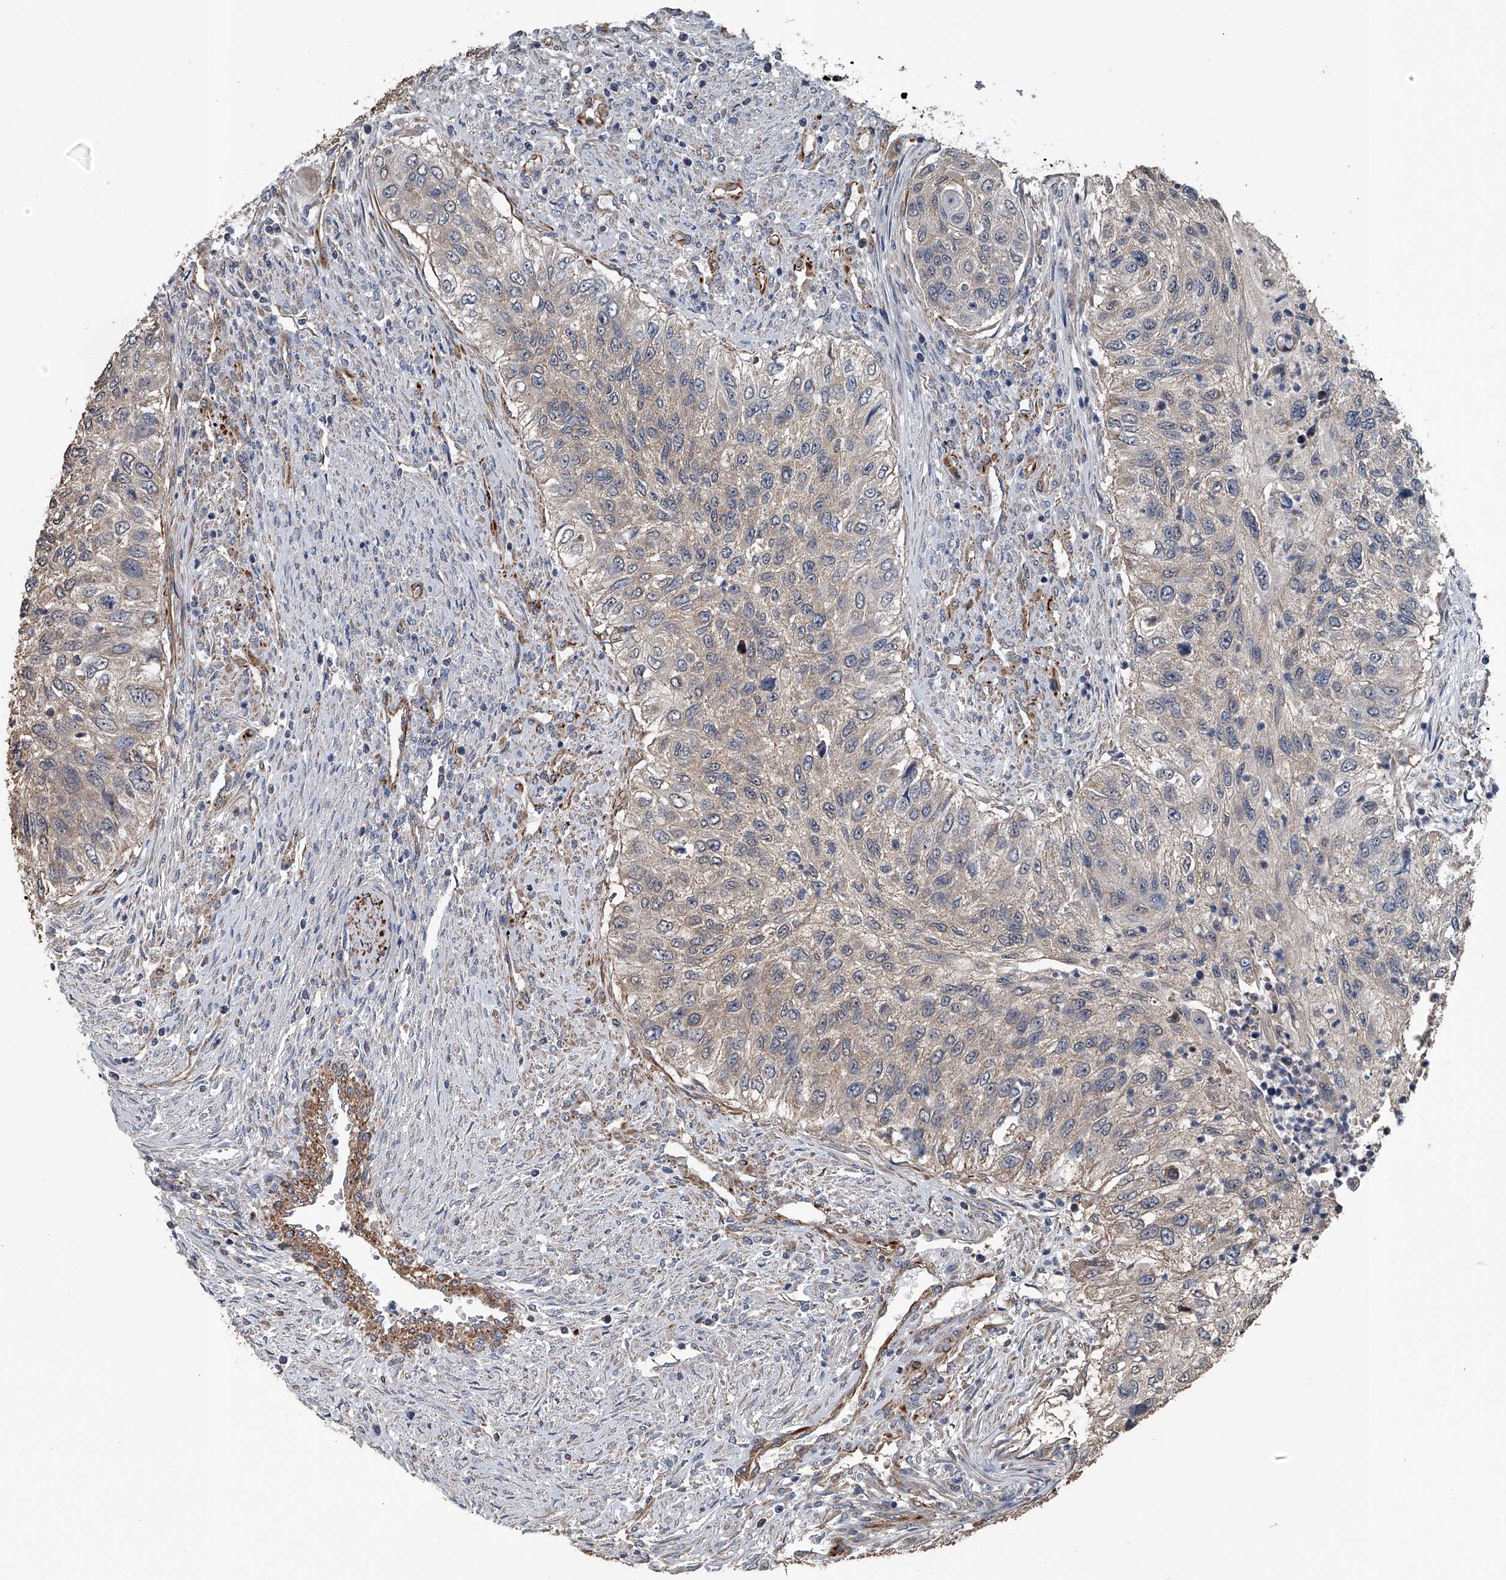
{"staining": {"intensity": "negative", "quantity": "none", "location": "none"}, "tissue": "urothelial cancer", "cell_type": "Tumor cells", "image_type": "cancer", "snomed": [{"axis": "morphology", "description": "Urothelial carcinoma, High grade"}, {"axis": "topography", "description": "Urinary bladder"}], "caption": "IHC micrograph of neoplastic tissue: human high-grade urothelial carcinoma stained with DAB (3,3'-diaminobenzidine) demonstrates no significant protein staining in tumor cells. Brightfield microscopy of IHC stained with DAB (3,3'-diaminobenzidine) (brown) and hematoxylin (blue), captured at high magnification.", "gene": "LDLRAD2", "patient": {"sex": "female", "age": 60}}